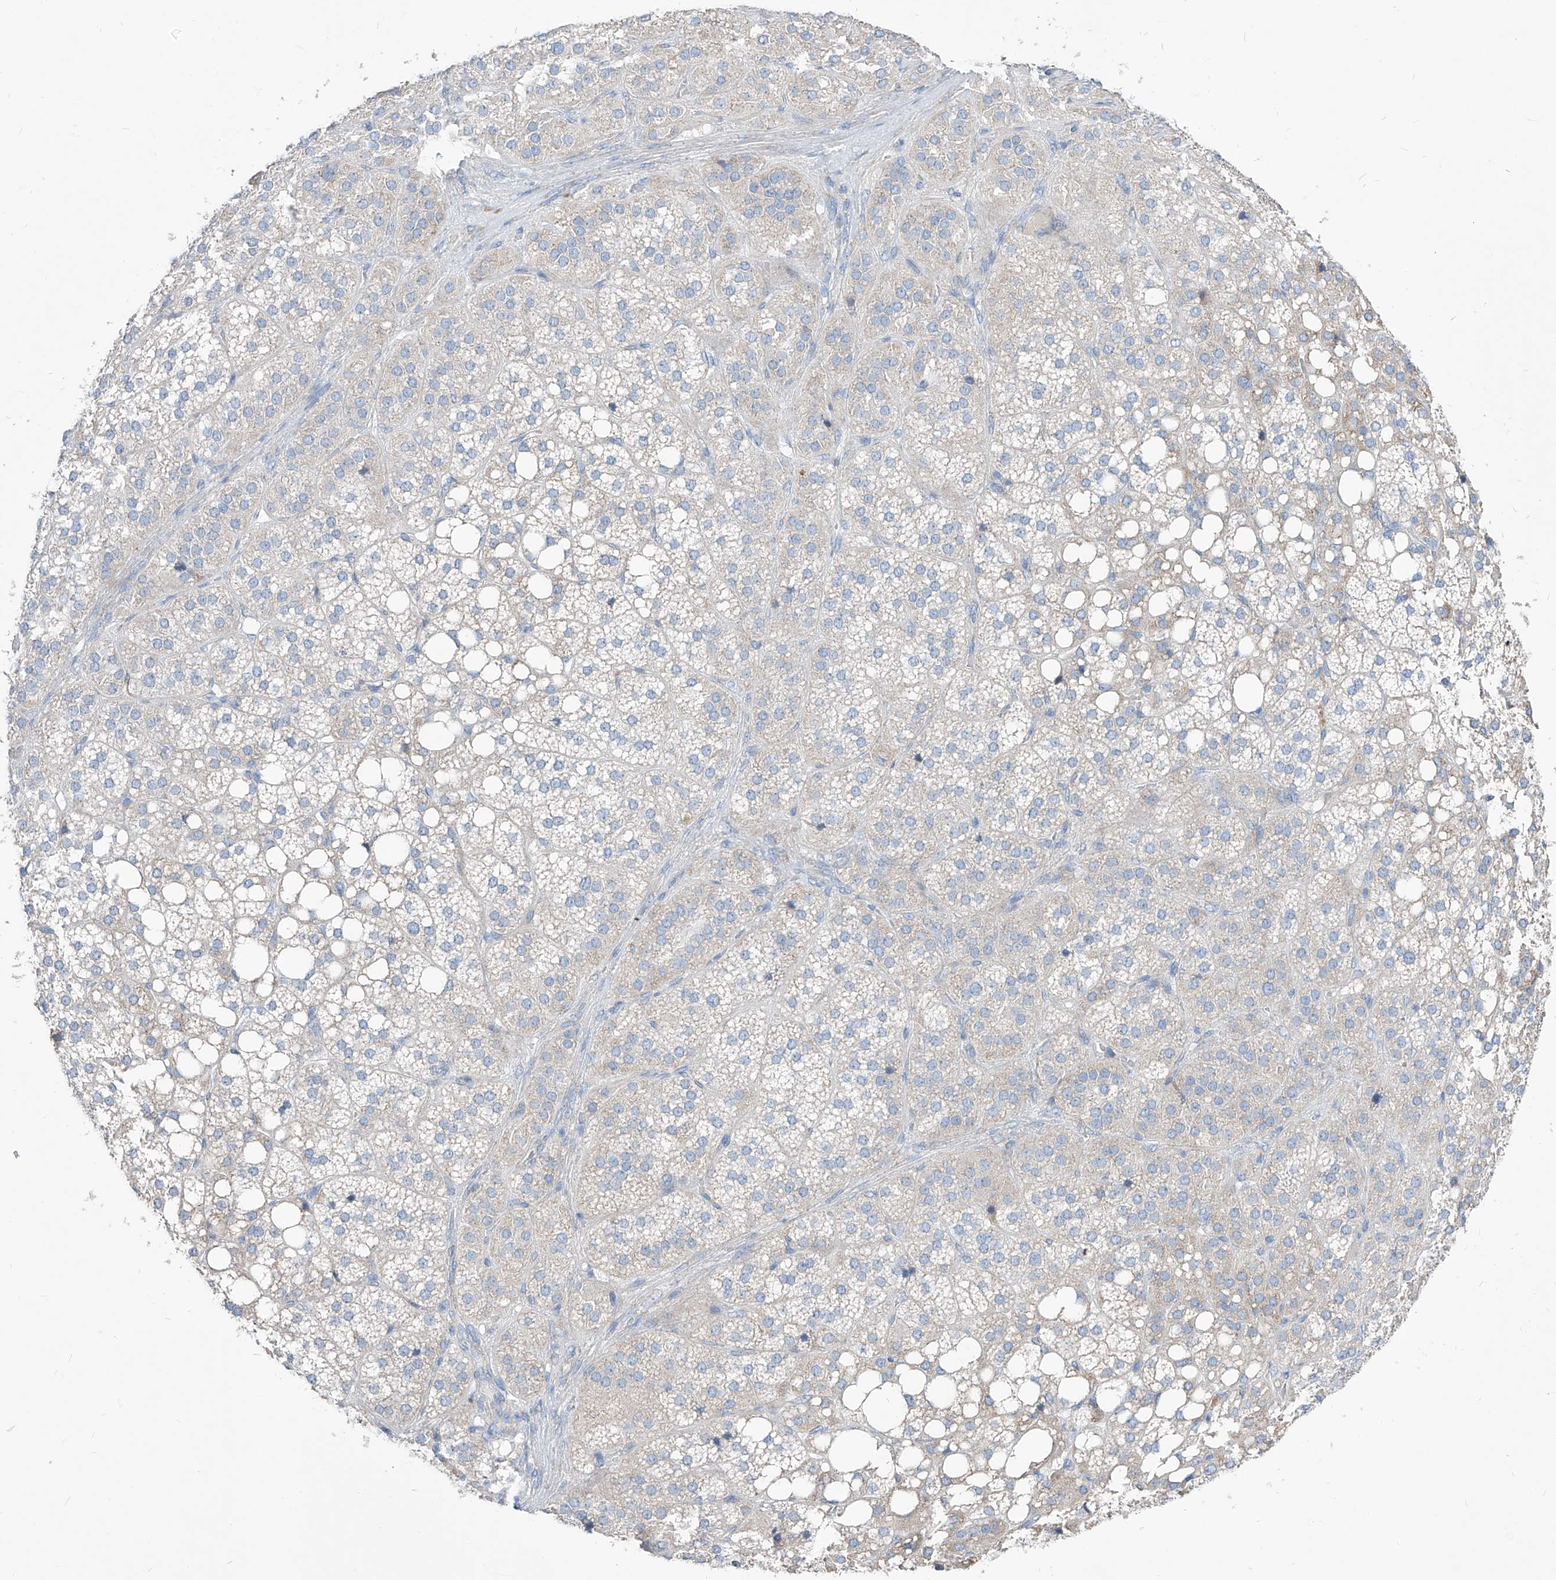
{"staining": {"intensity": "weak", "quantity": "<25%", "location": "cytoplasmic/membranous"}, "tissue": "adrenal gland", "cell_type": "Glandular cells", "image_type": "normal", "snomed": [{"axis": "morphology", "description": "Normal tissue, NOS"}, {"axis": "topography", "description": "Adrenal gland"}], "caption": "Glandular cells show no significant expression in normal adrenal gland. (DAB (3,3'-diaminobenzidine) IHC visualized using brightfield microscopy, high magnification).", "gene": "AGPS", "patient": {"sex": "female", "age": 59}}